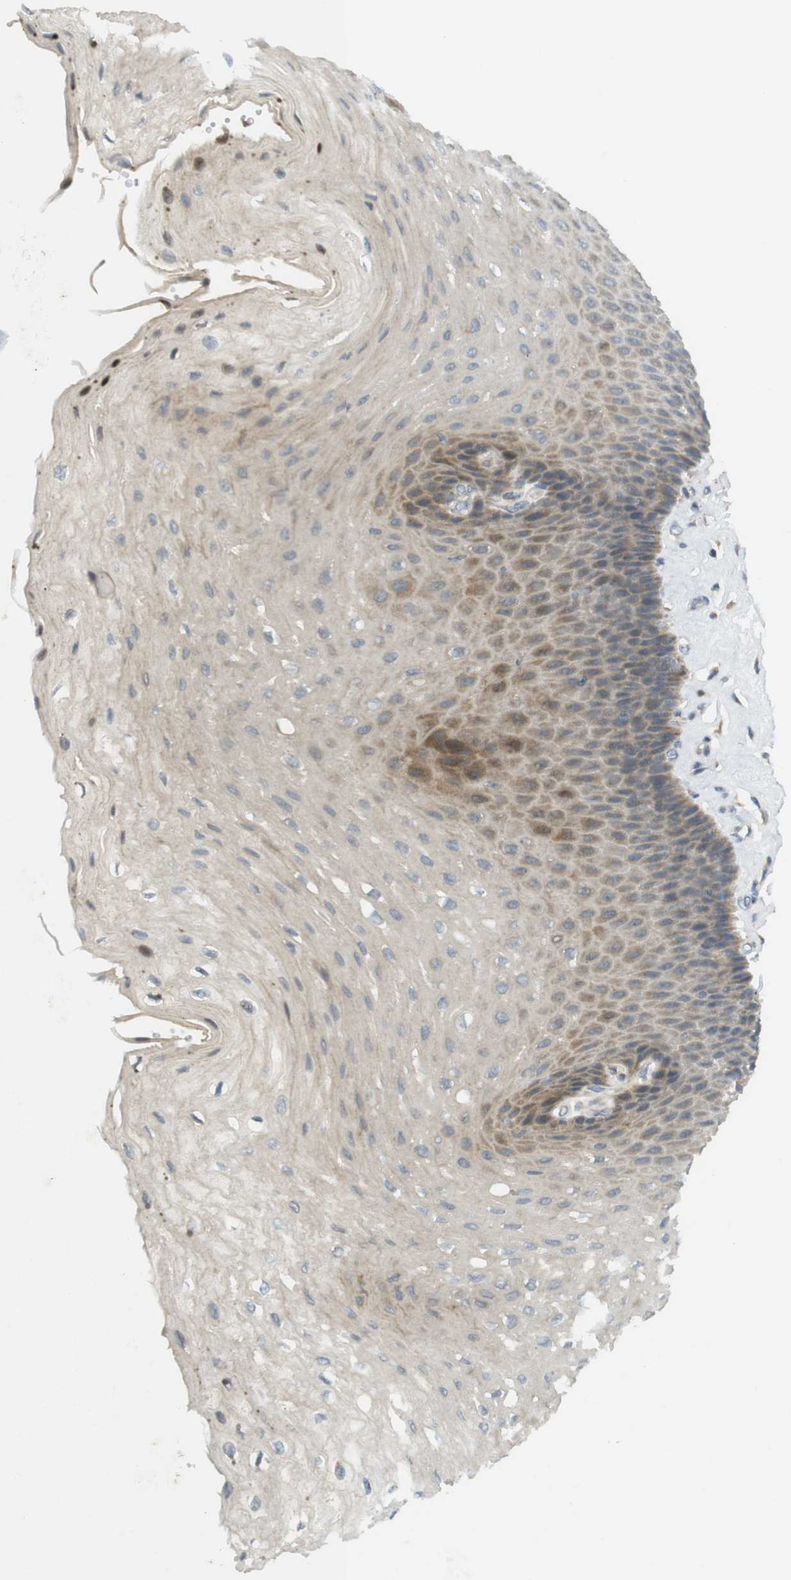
{"staining": {"intensity": "weak", "quantity": "<25%", "location": "cytoplasmic/membranous"}, "tissue": "esophagus", "cell_type": "Squamous epithelial cells", "image_type": "normal", "snomed": [{"axis": "morphology", "description": "Normal tissue, NOS"}, {"axis": "topography", "description": "Esophagus"}], "caption": "Immunohistochemistry micrograph of normal esophagus: esophagus stained with DAB displays no significant protein expression in squamous epithelial cells. The staining was performed using DAB to visualize the protein expression in brown, while the nuclei were stained in blue with hematoxylin (Magnification: 20x).", "gene": "CLRN3", "patient": {"sex": "female", "age": 72}}